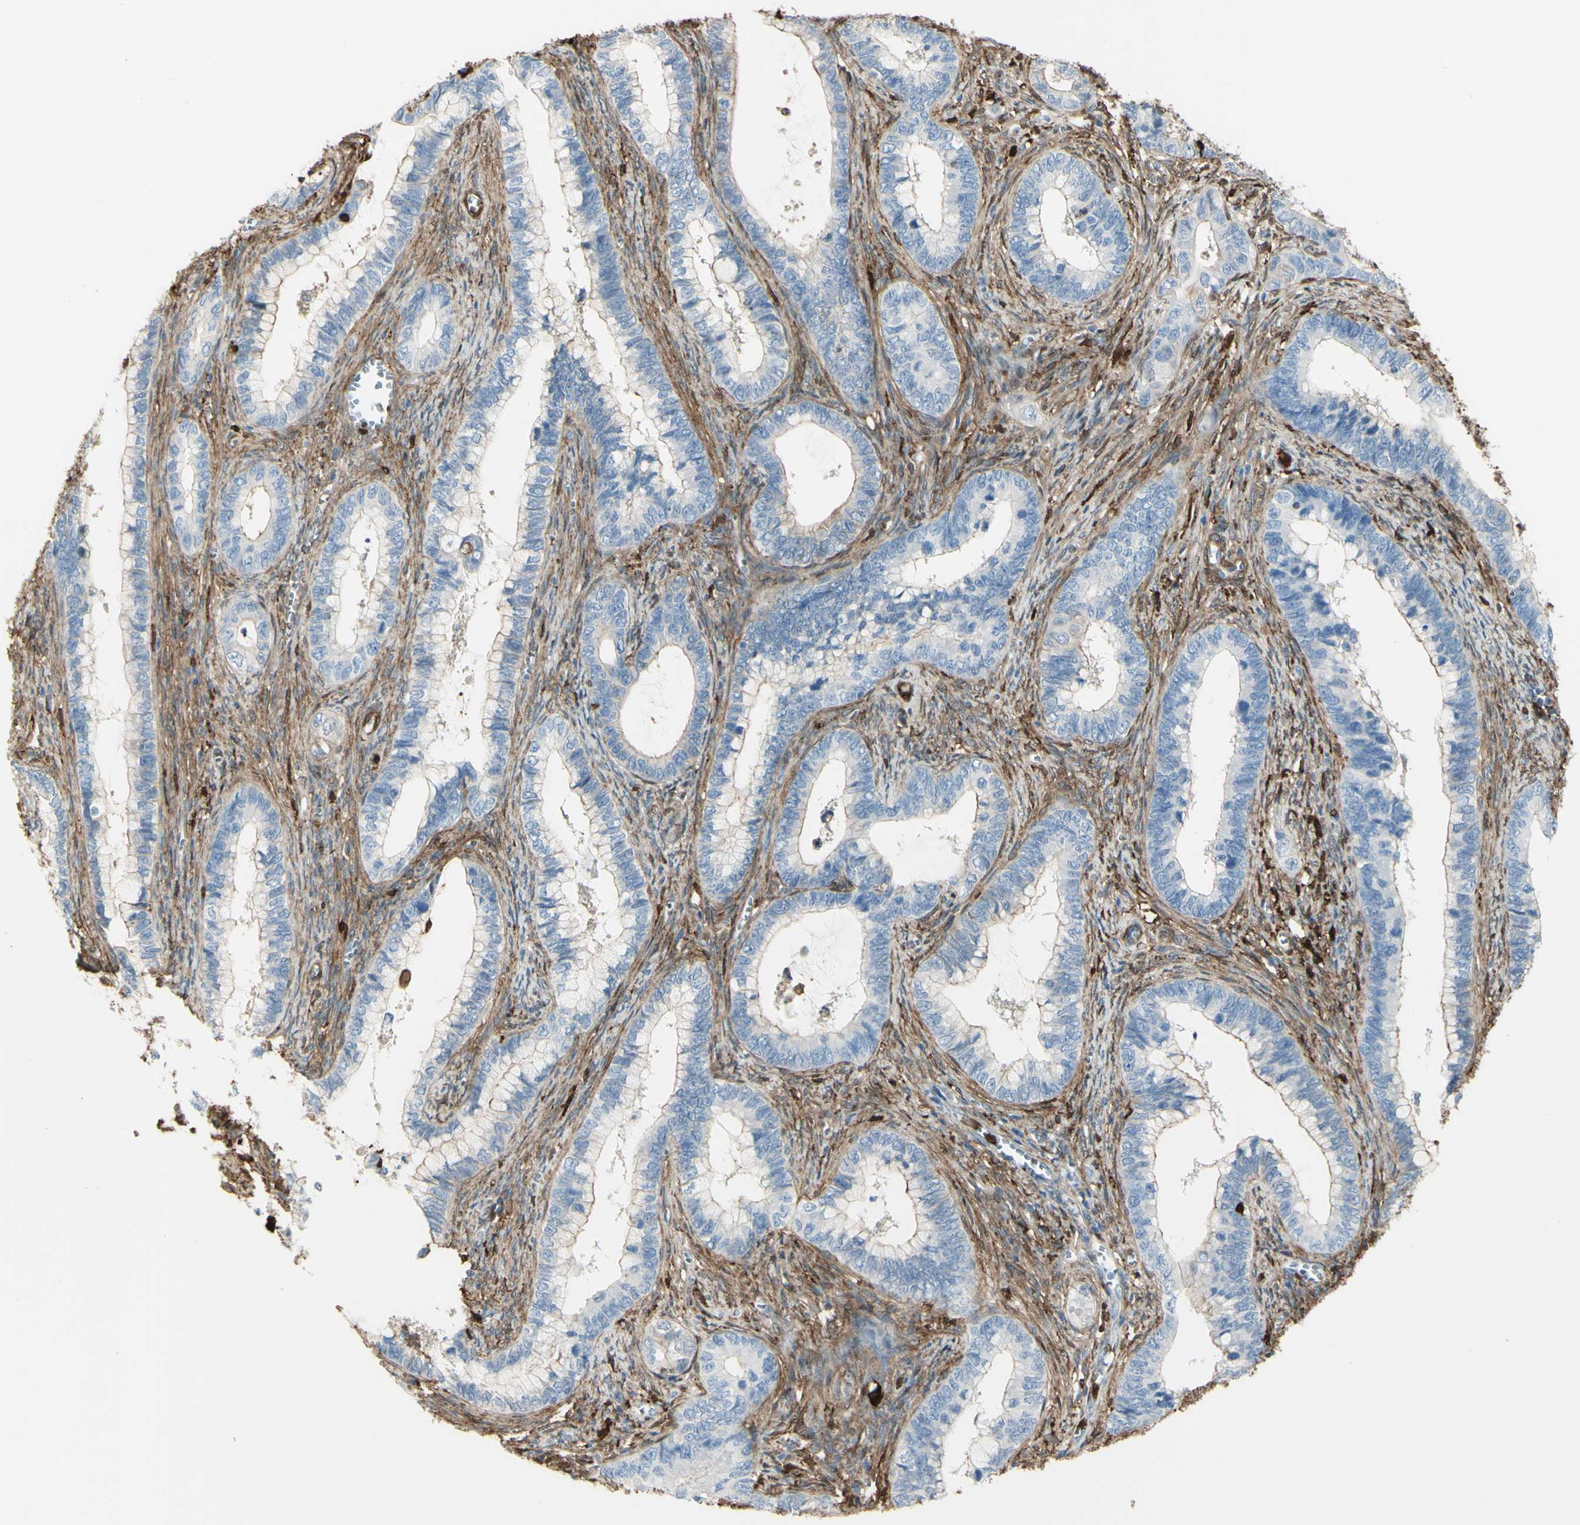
{"staining": {"intensity": "negative", "quantity": "none", "location": "none"}, "tissue": "cervical cancer", "cell_type": "Tumor cells", "image_type": "cancer", "snomed": [{"axis": "morphology", "description": "Adenocarcinoma, NOS"}, {"axis": "topography", "description": "Cervix"}], "caption": "Tumor cells are negative for brown protein staining in cervical adenocarcinoma.", "gene": "GSN", "patient": {"sex": "female", "age": 44}}